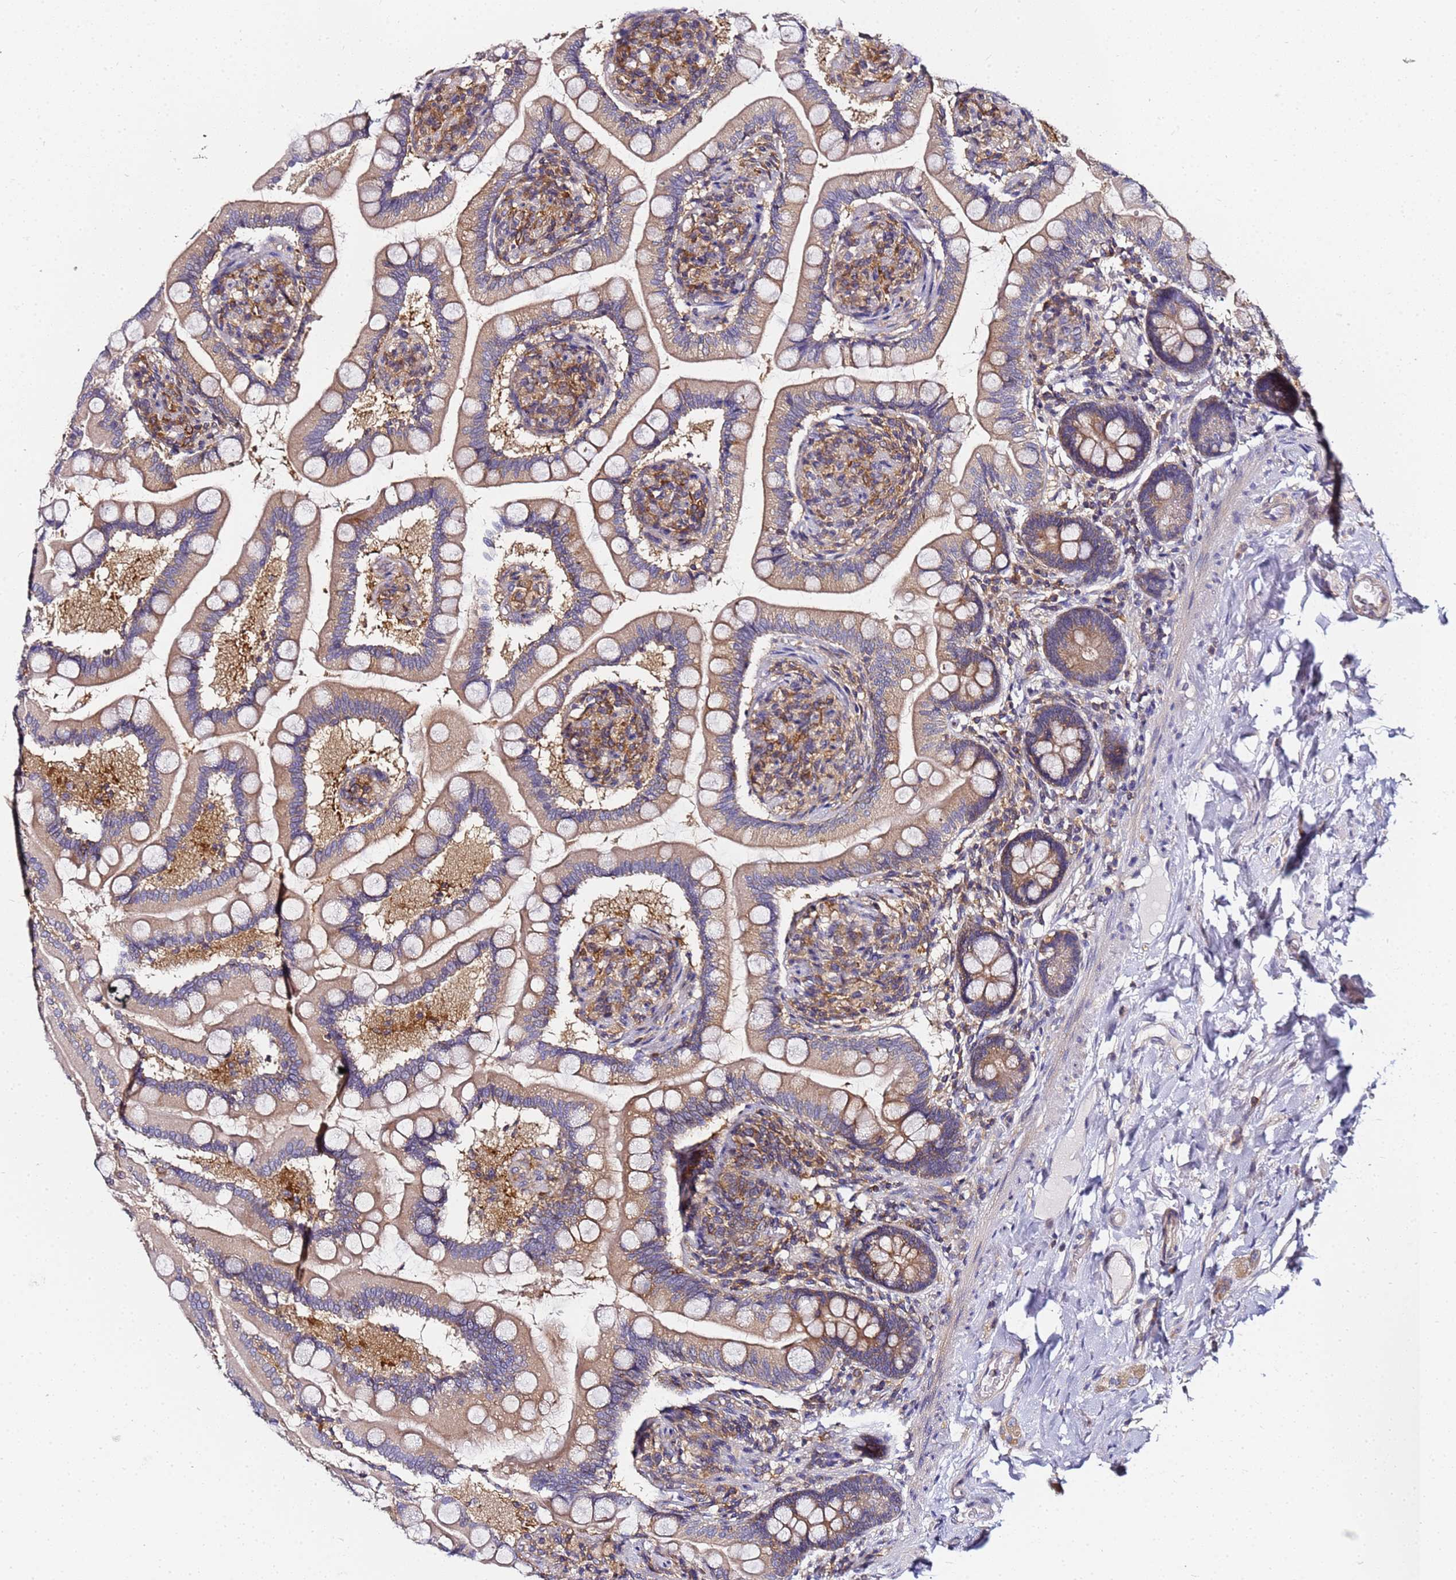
{"staining": {"intensity": "moderate", "quantity": "25%-75%", "location": "cytoplasmic/membranous"}, "tissue": "small intestine", "cell_type": "Glandular cells", "image_type": "normal", "snomed": [{"axis": "morphology", "description": "Normal tissue, NOS"}, {"axis": "topography", "description": "Small intestine"}], "caption": "Immunohistochemistry (IHC) of normal human small intestine reveals medium levels of moderate cytoplasmic/membranous positivity in approximately 25%-75% of glandular cells. Nuclei are stained in blue.", "gene": "CHM", "patient": {"sex": "female", "age": 64}}